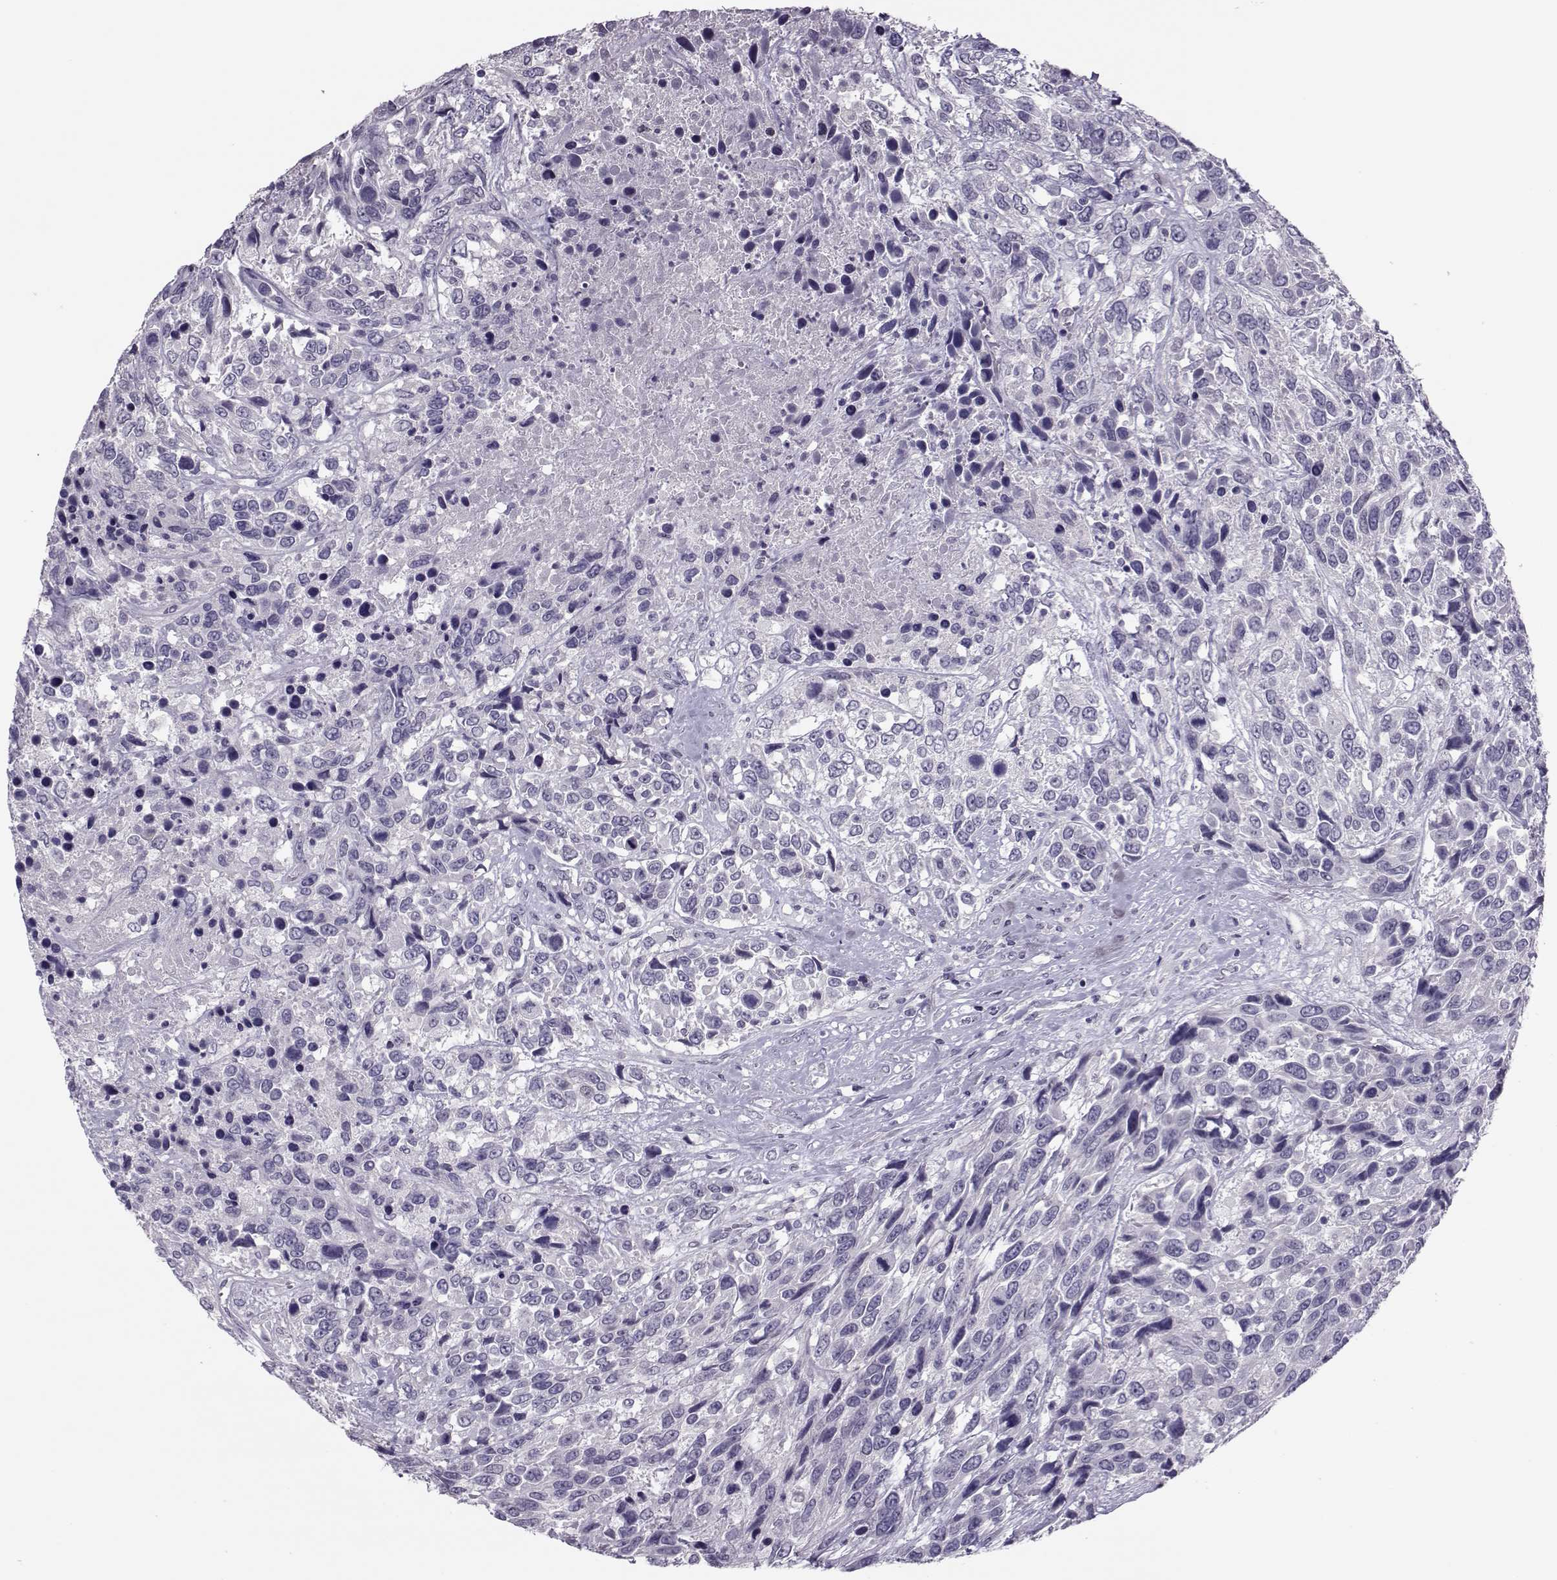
{"staining": {"intensity": "negative", "quantity": "none", "location": "none"}, "tissue": "urothelial cancer", "cell_type": "Tumor cells", "image_type": "cancer", "snomed": [{"axis": "morphology", "description": "Urothelial carcinoma, High grade"}, {"axis": "topography", "description": "Urinary bladder"}], "caption": "This is an IHC photomicrograph of high-grade urothelial carcinoma. There is no staining in tumor cells.", "gene": "ASRGL1", "patient": {"sex": "female", "age": 70}}